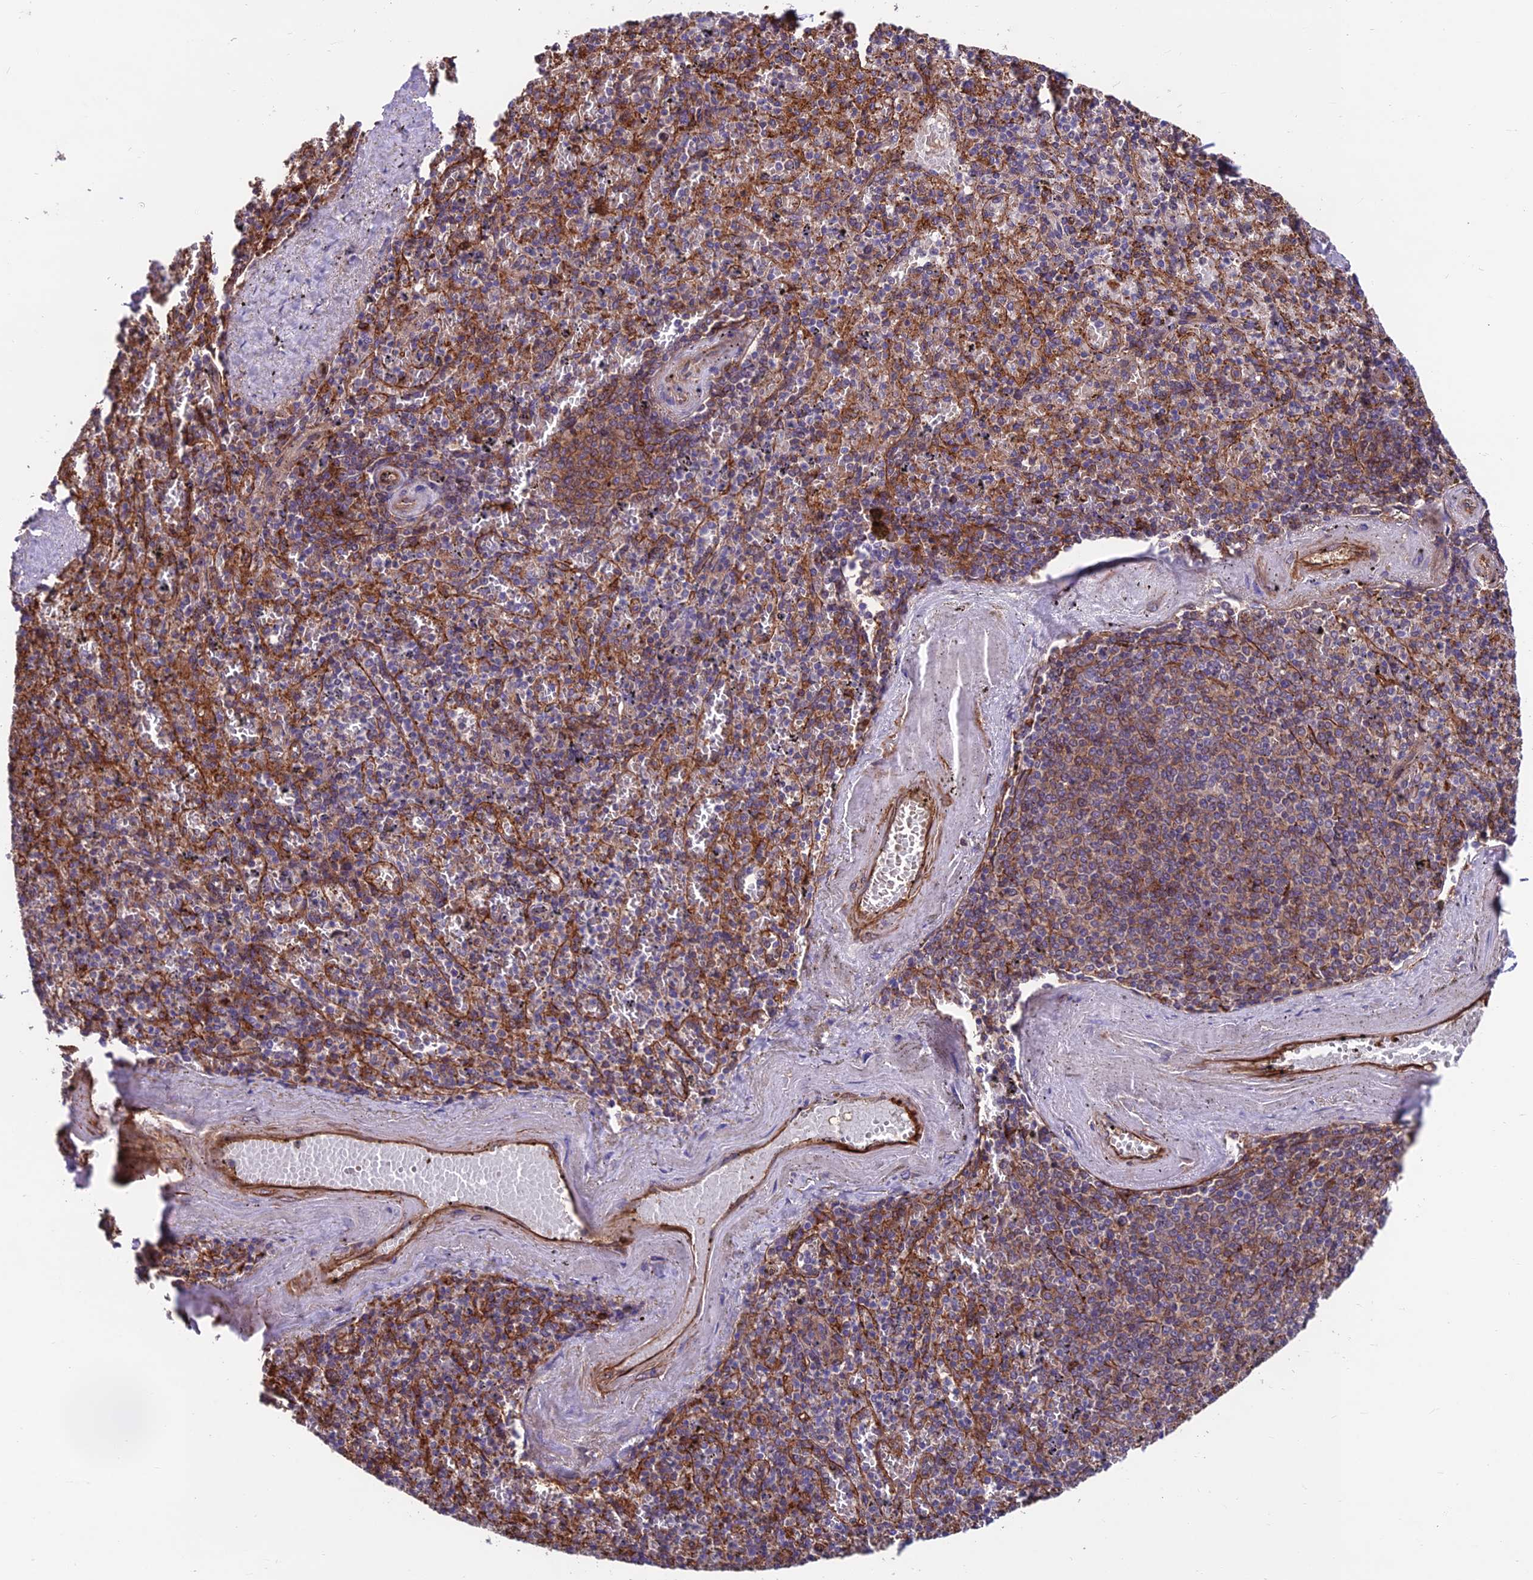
{"staining": {"intensity": "weak", "quantity": "25%-75%", "location": "cytoplasmic/membranous"}, "tissue": "spleen", "cell_type": "Cells in red pulp", "image_type": "normal", "snomed": [{"axis": "morphology", "description": "Normal tissue, NOS"}, {"axis": "topography", "description": "Spleen"}], "caption": "Unremarkable spleen was stained to show a protein in brown. There is low levels of weak cytoplasmic/membranous expression in about 25%-75% of cells in red pulp. (DAB = brown stain, brightfield microscopy at high magnification).", "gene": "RTN4RL1", "patient": {"sex": "male", "age": 82}}